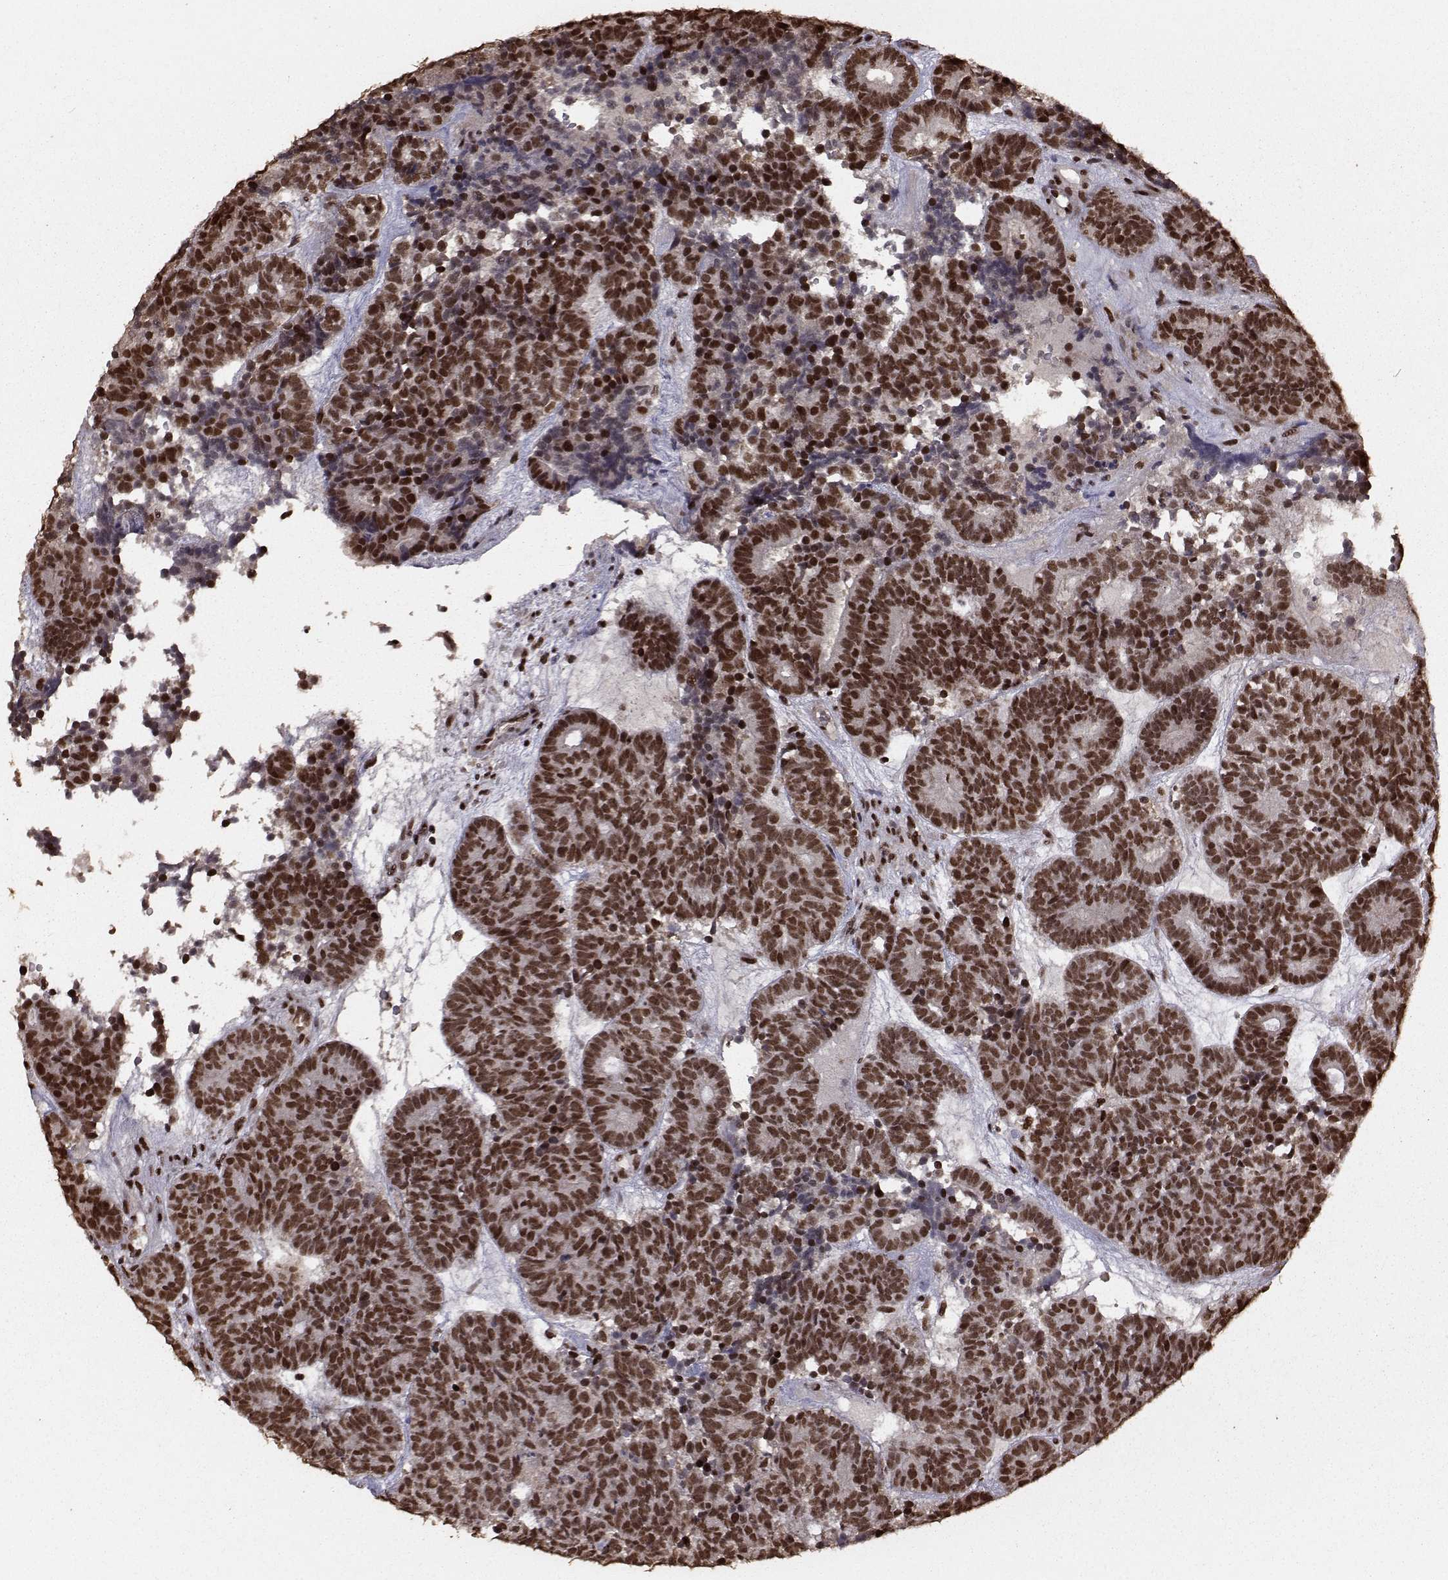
{"staining": {"intensity": "strong", "quantity": ">75%", "location": "nuclear"}, "tissue": "head and neck cancer", "cell_type": "Tumor cells", "image_type": "cancer", "snomed": [{"axis": "morphology", "description": "Adenocarcinoma, NOS"}, {"axis": "topography", "description": "Head-Neck"}], "caption": "Protein expression analysis of human head and neck adenocarcinoma reveals strong nuclear positivity in about >75% of tumor cells.", "gene": "SF1", "patient": {"sex": "female", "age": 81}}